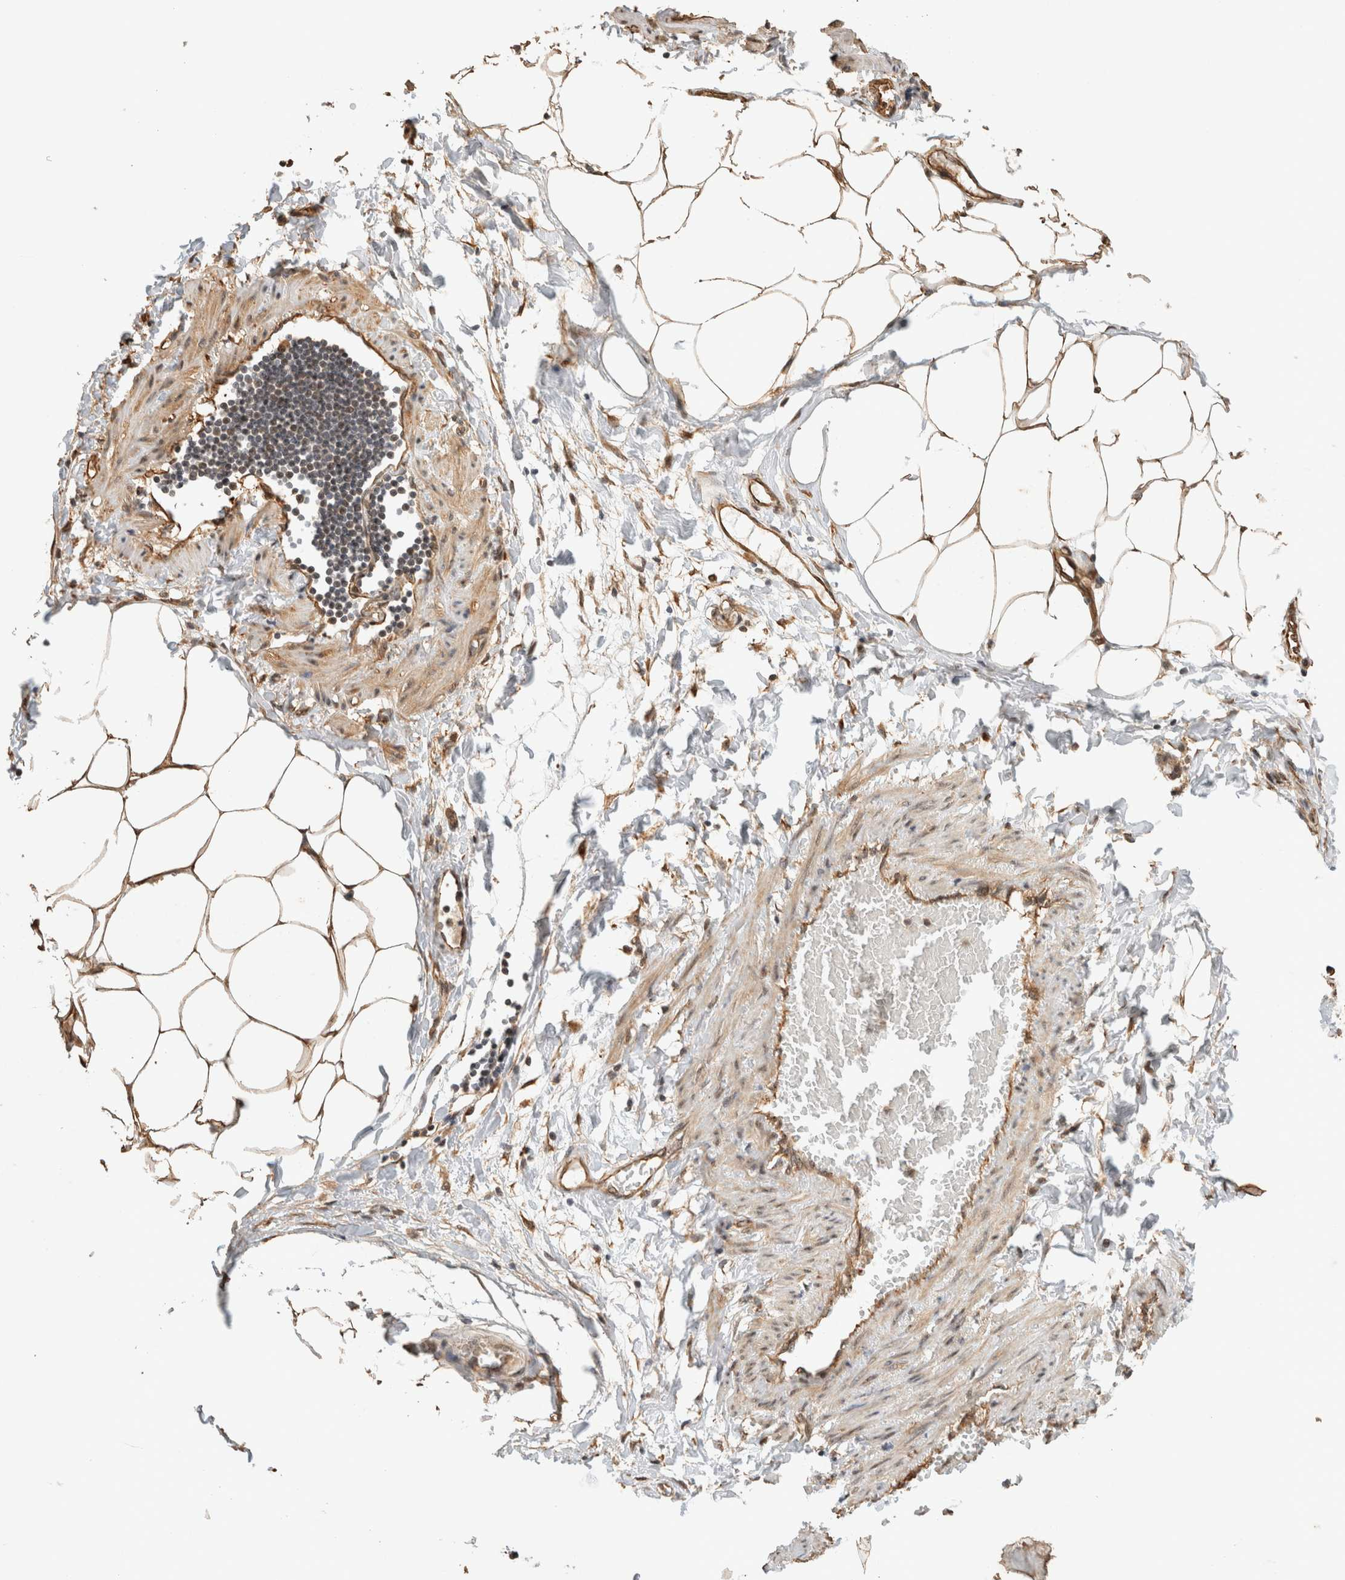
{"staining": {"intensity": "moderate", "quantity": ">75%", "location": "cytoplasmic/membranous"}, "tissue": "adipose tissue", "cell_type": "Adipocytes", "image_type": "normal", "snomed": [{"axis": "morphology", "description": "Normal tissue, NOS"}, {"axis": "morphology", "description": "Adenocarcinoma, NOS"}, {"axis": "topography", "description": "Colon"}, {"axis": "topography", "description": "Peripheral nerve tissue"}], "caption": "An IHC histopathology image of benign tissue is shown. Protein staining in brown shows moderate cytoplasmic/membranous positivity in adipose tissue within adipocytes.", "gene": "OTUD6B", "patient": {"sex": "male", "age": 14}}